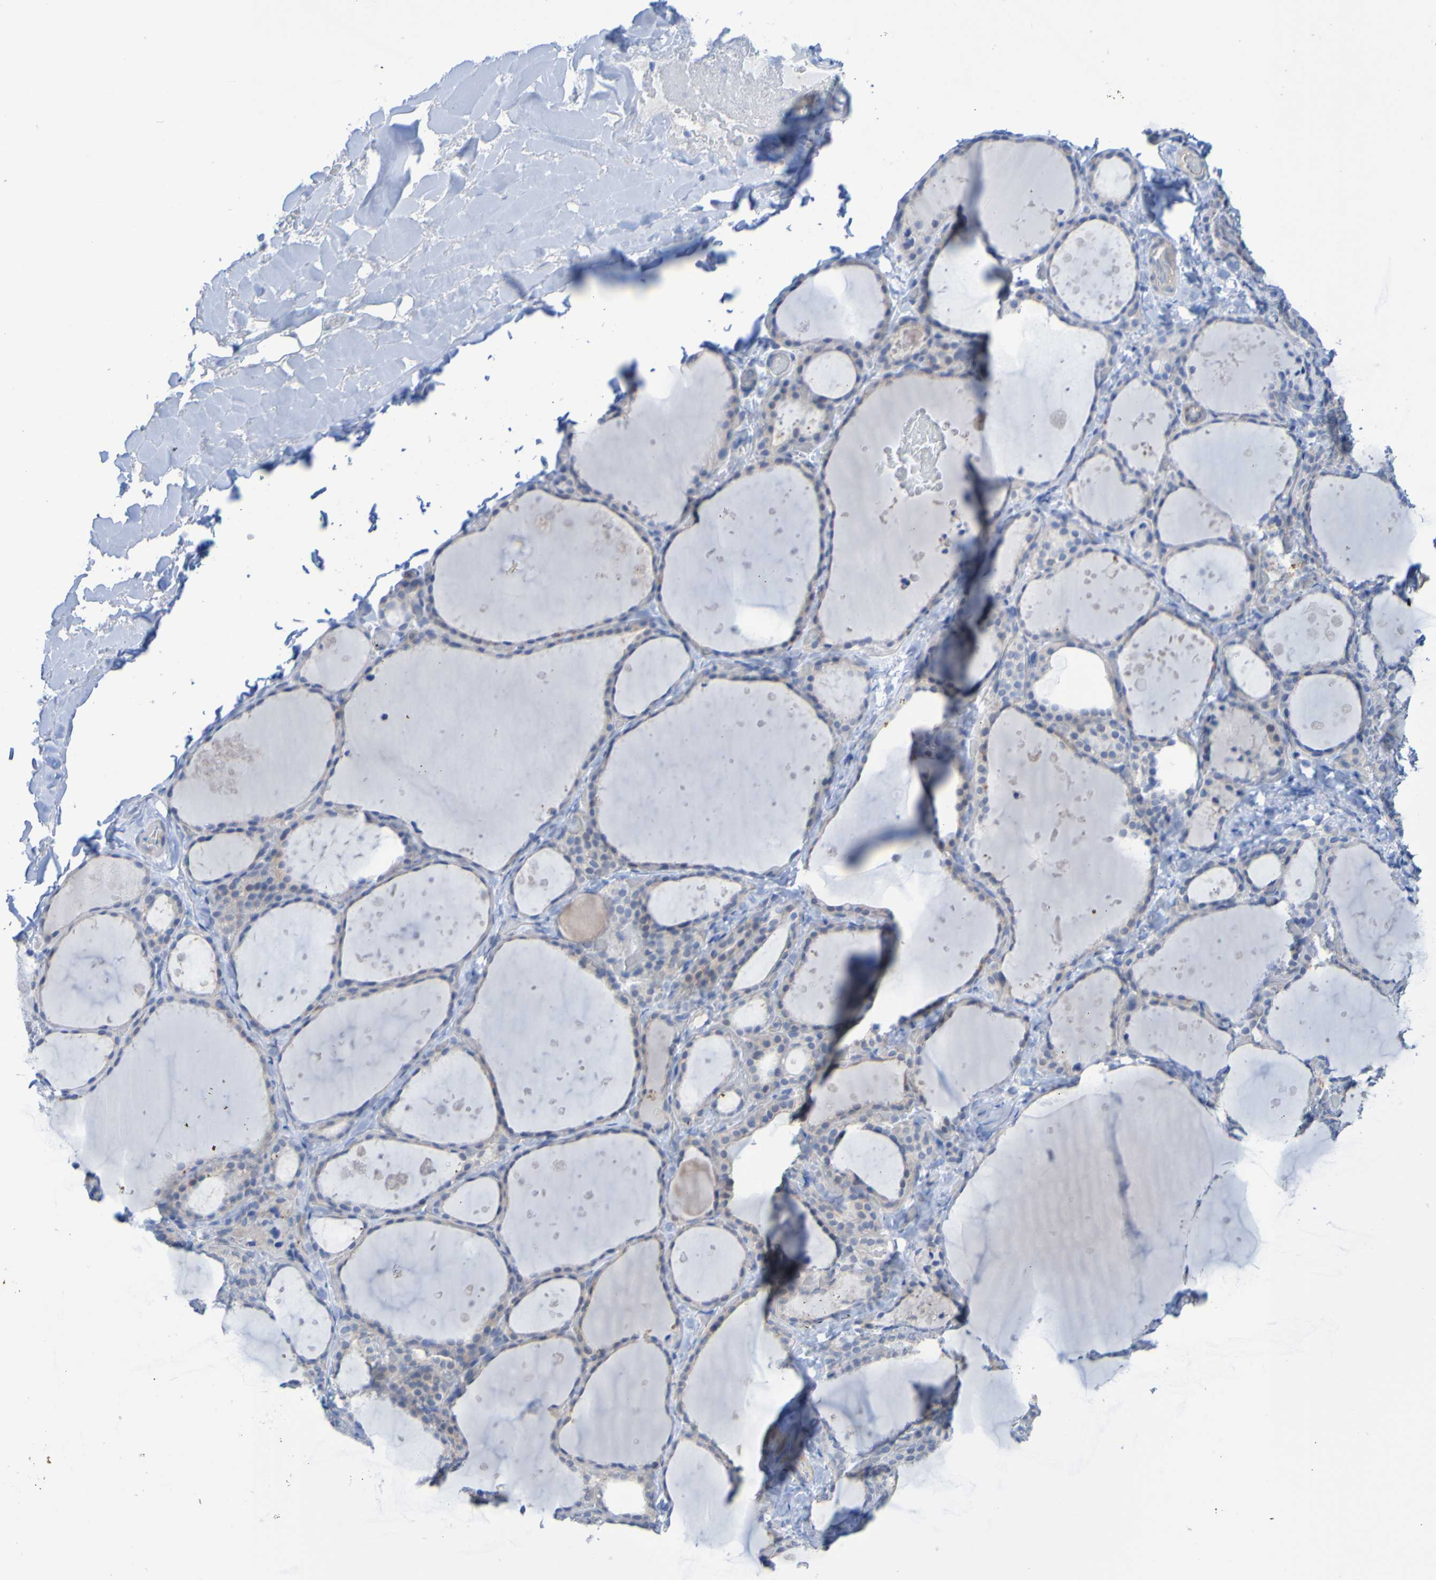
{"staining": {"intensity": "weak", "quantity": "<25%", "location": "cytoplasmic/membranous"}, "tissue": "thyroid gland", "cell_type": "Glandular cells", "image_type": "normal", "snomed": [{"axis": "morphology", "description": "Normal tissue, NOS"}, {"axis": "topography", "description": "Thyroid gland"}], "caption": "Immunohistochemistry (IHC) of unremarkable thyroid gland shows no positivity in glandular cells.", "gene": "ACMSD", "patient": {"sex": "female", "age": 44}}